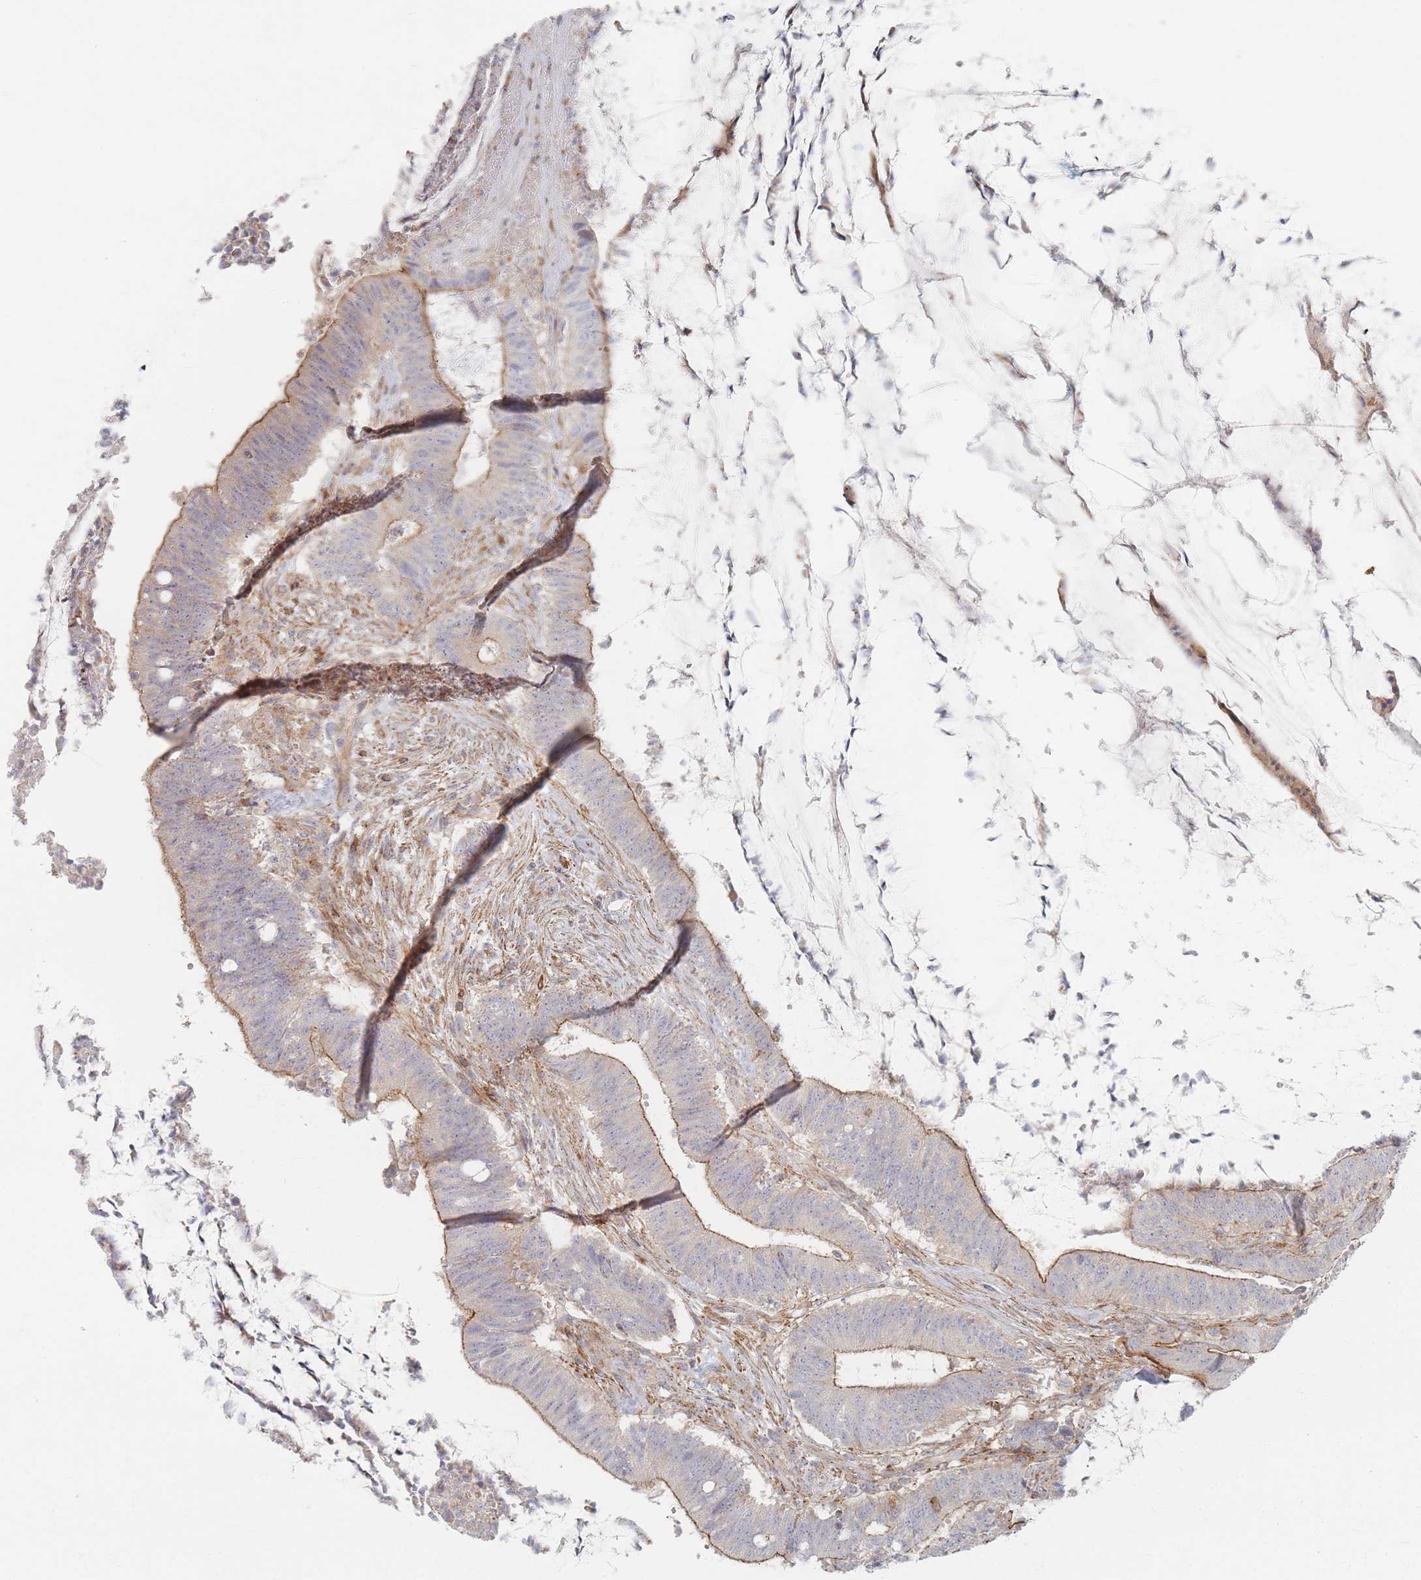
{"staining": {"intensity": "moderate", "quantity": ">75%", "location": "cytoplasmic/membranous"}, "tissue": "colorectal cancer", "cell_type": "Tumor cells", "image_type": "cancer", "snomed": [{"axis": "morphology", "description": "Adenocarcinoma, NOS"}, {"axis": "topography", "description": "Colon"}], "caption": "Approximately >75% of tumor cells in human colorectal cancer (adenocarcinoma) show moderate cytoplasmic/membranous protein positivity as visualized by brown immunohistochemical staining.", "gene": "ZNF852", "patient": {"sex": "female", "age": 43}}